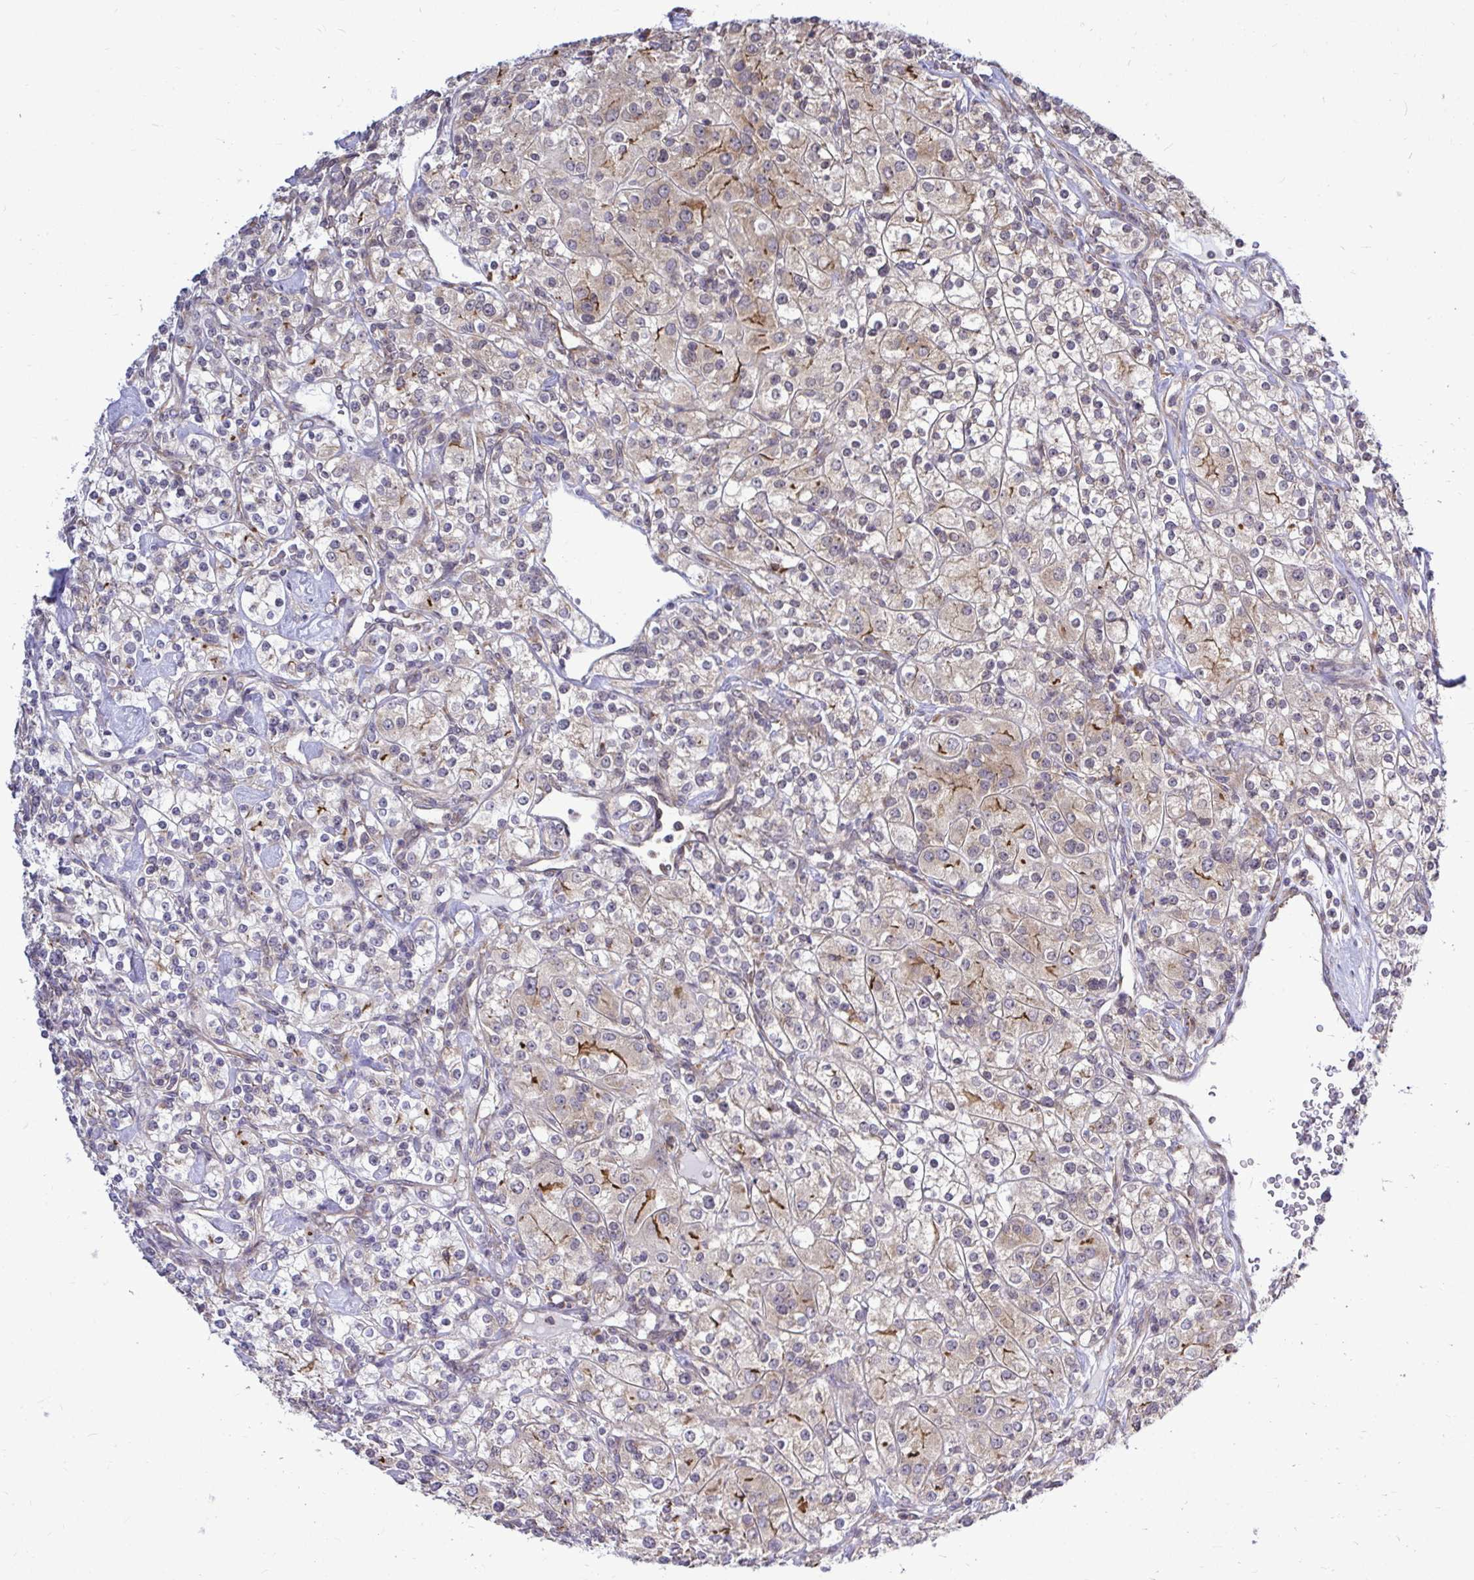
{"staining": {"intensity": "moderate", "quantity": "<25%", "location": "cytoplasmic/membranous"}, "tissue": "renal cancer", "cell_type": "Tumor cells", "image_type": "cancer", "snomed": [{"axis": "morphology", "description": "Adenocarcinoma, NOS"}, {"axis": "topography", "description": "Kidney"}], "caption": "Moderate cytoplasmic/membranous expression for a protein is present in about <25% of tumor cells of adenocarcinoma (renal) using immunohistochemistry.", "gene": "FMR1", "patient": {"sex": "male", "age": 77}}